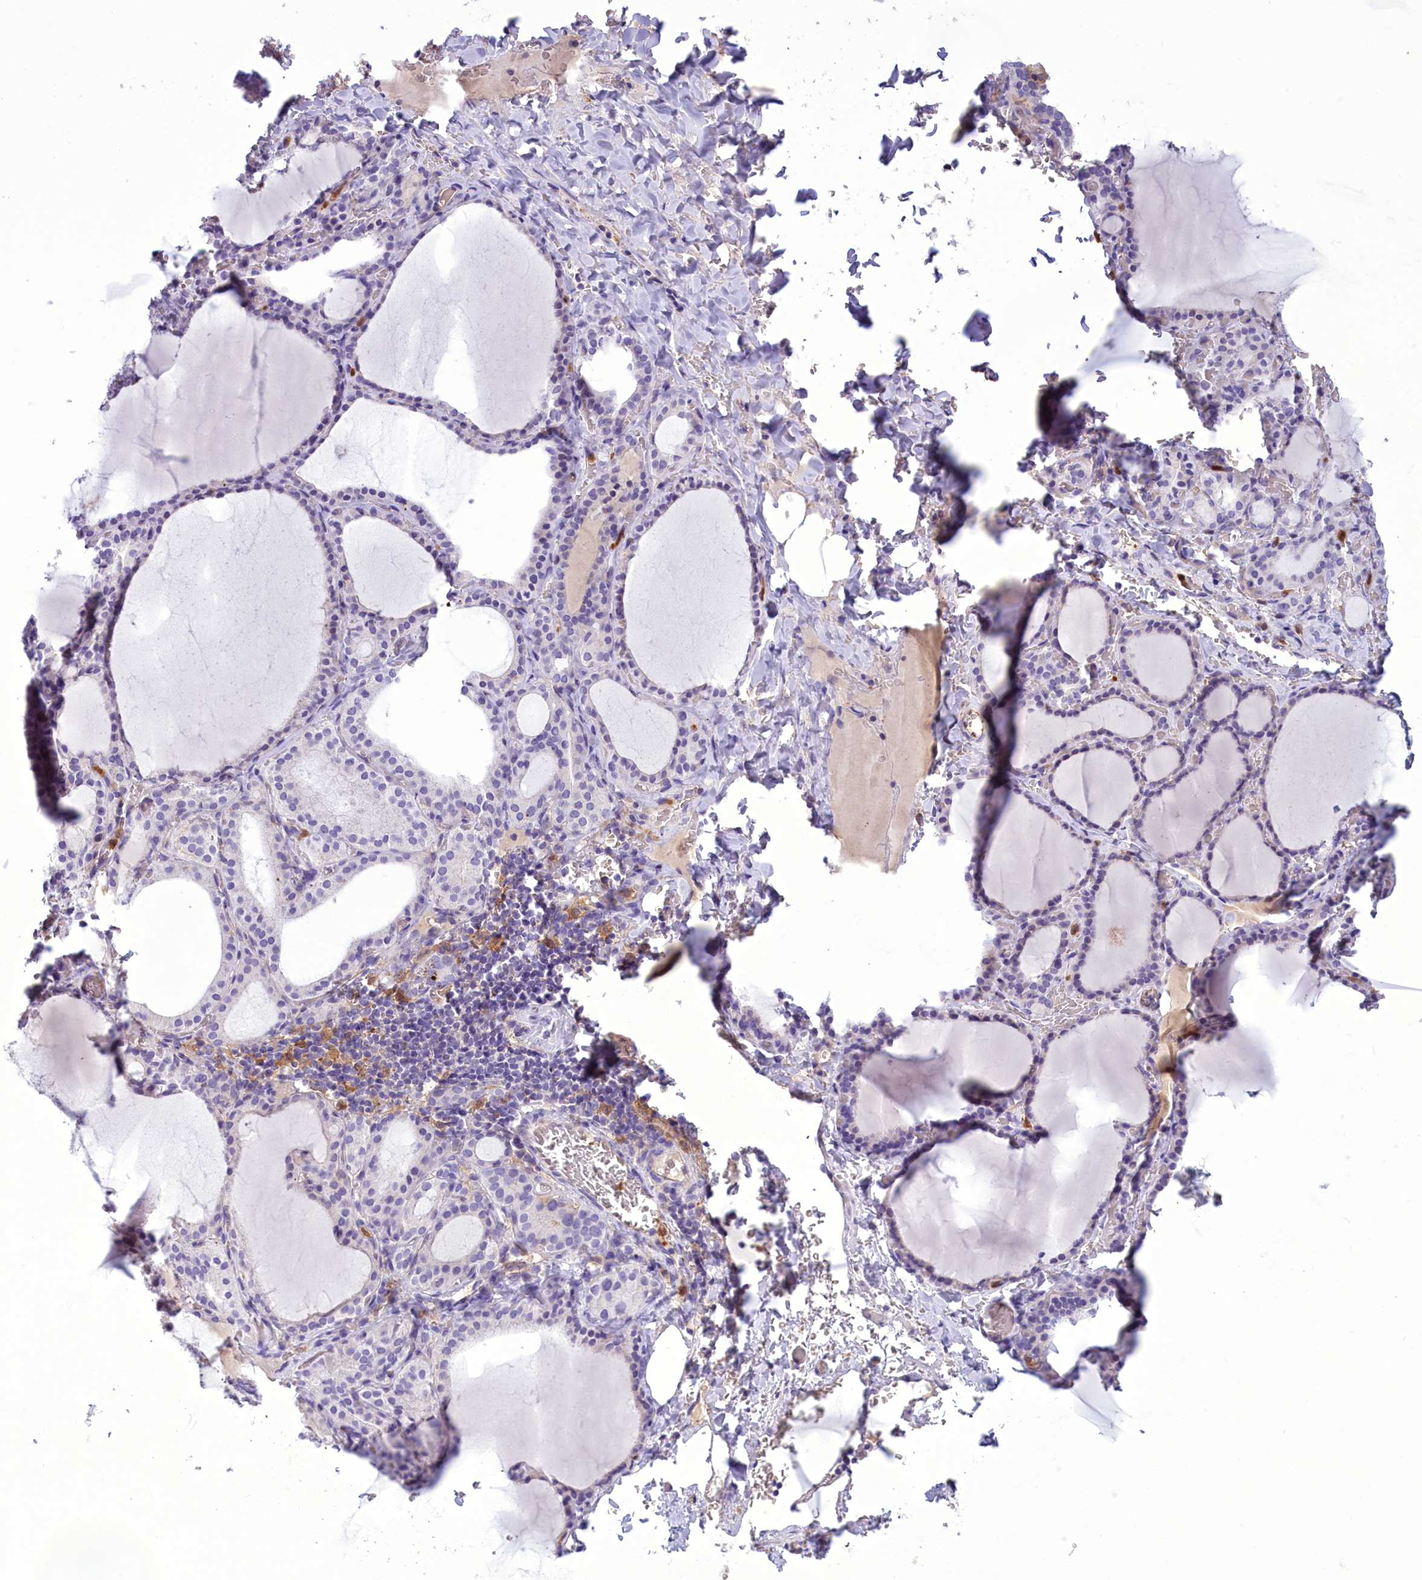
{"staining": {"intensity": "negative", "quantity": "none", "location": "none"}, "tissue": "thyroid gland", "cell_type": "Glandular cells", "image_type": "normal", "snomed": [{"axis": "morphology", "description": "Normal tissue, NOS"}, {"axis": "topography", "description": "Thyroid gland"}], "caption": "An immunohistochemistry (IHC) micrograph of benign thyroid gland is shown. There is no staining in glandular cells of thyroid gland.", "gene": "FAM149B1", "patient": {"sex": "female", "age": 39}}